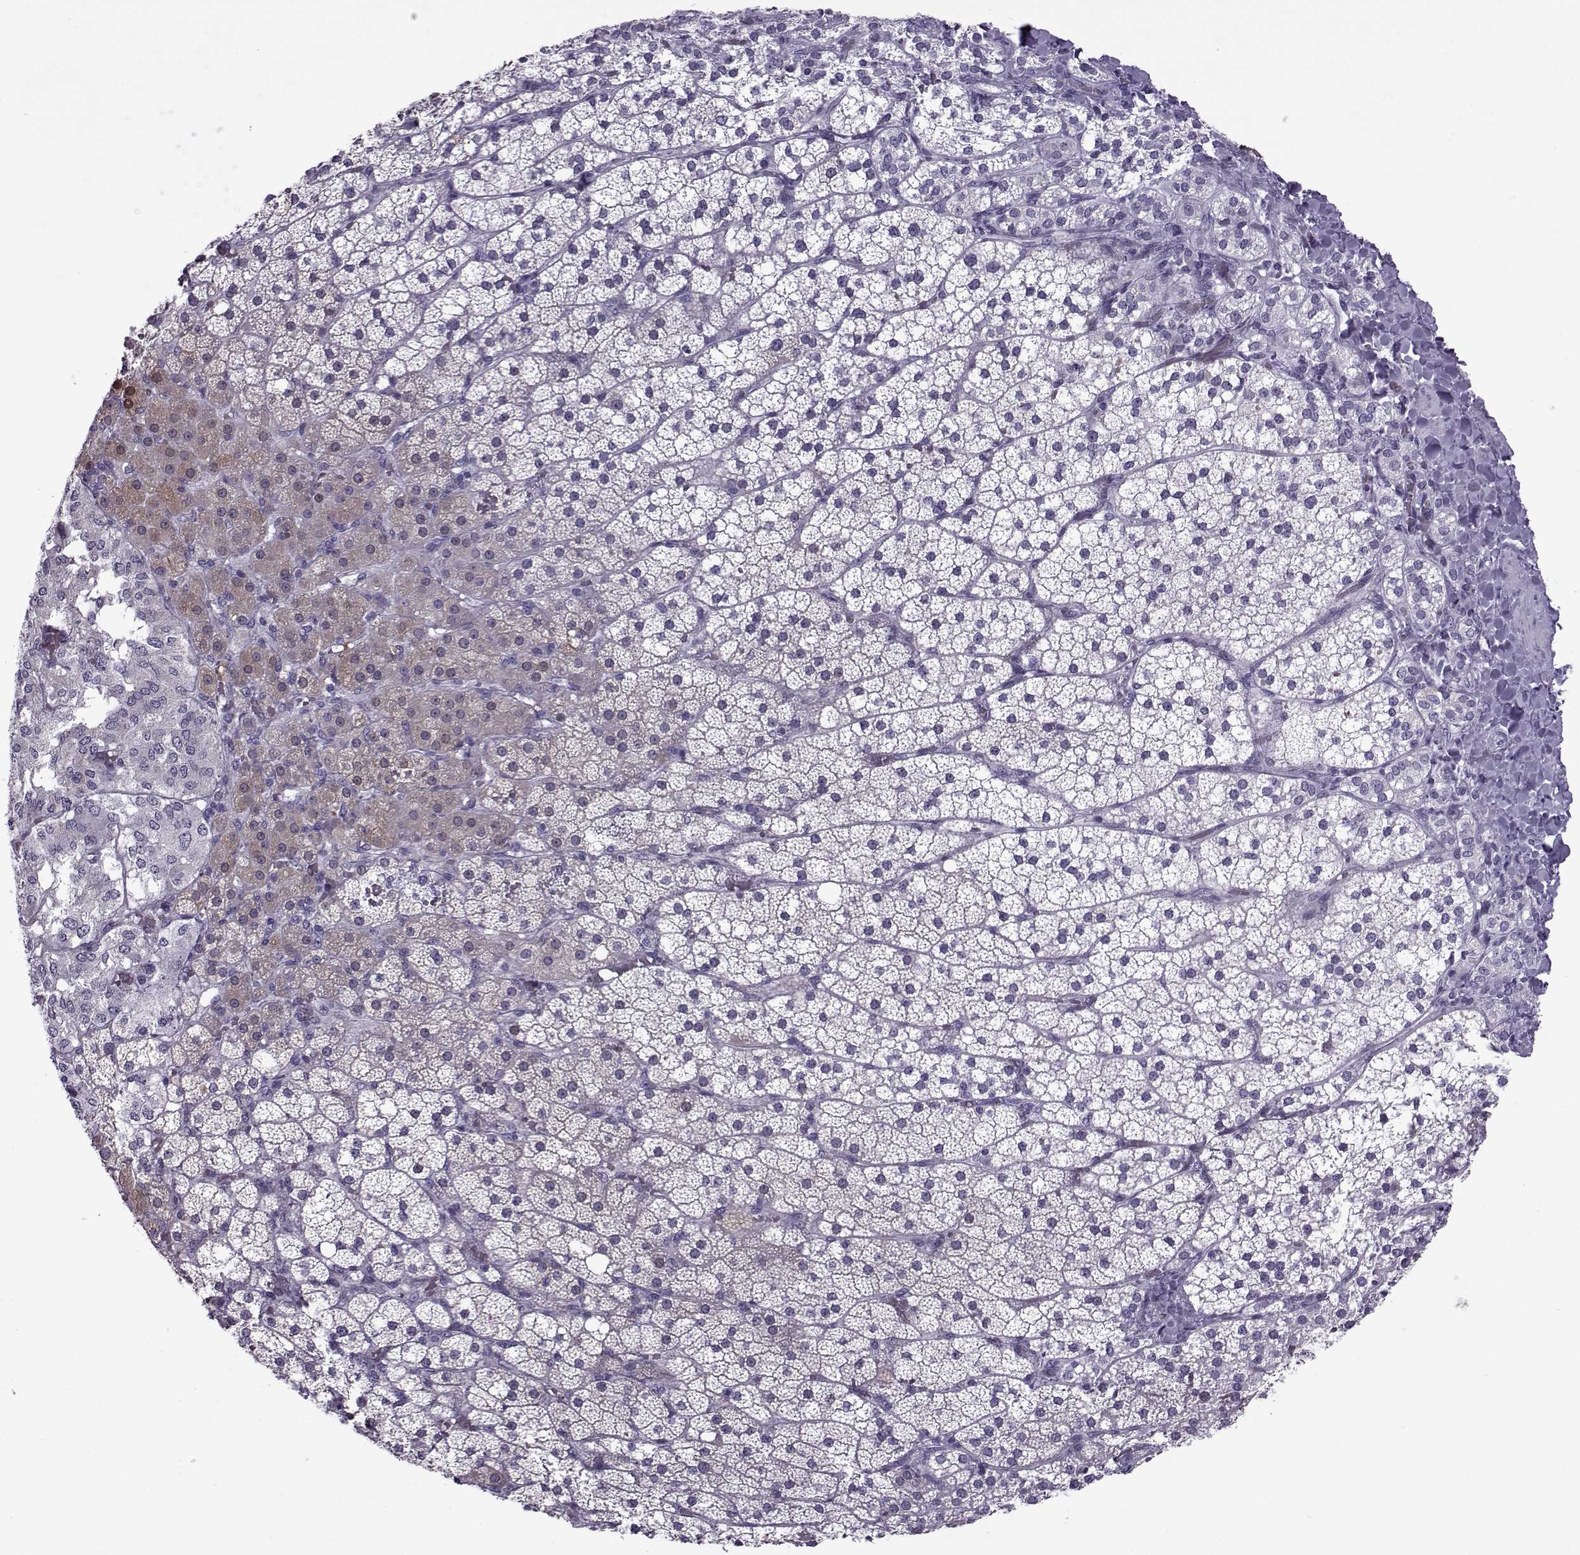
{"staining": {"intensity": "moderate", "quantity": "<25%", "location": "cytoplasmic/membranous"}, "tissue": "adrenal gland", "cell_type": "Glandular cells", "image_type": "normal", "snomed": [{"axis": "morphology", "description": "Normal tissue, NOS"}, {"axis": "topography", "description": "Adrenal gland"}], "caption": "Immunohistochemistry image of benign adrenal gland stained for a protein (brown), which reveals low levels of moderate cytoplasmic/membranous staining in about <25% of glandular cells.", "gene": "OIP5", "patient": {"sex": "male", "age": 53}}